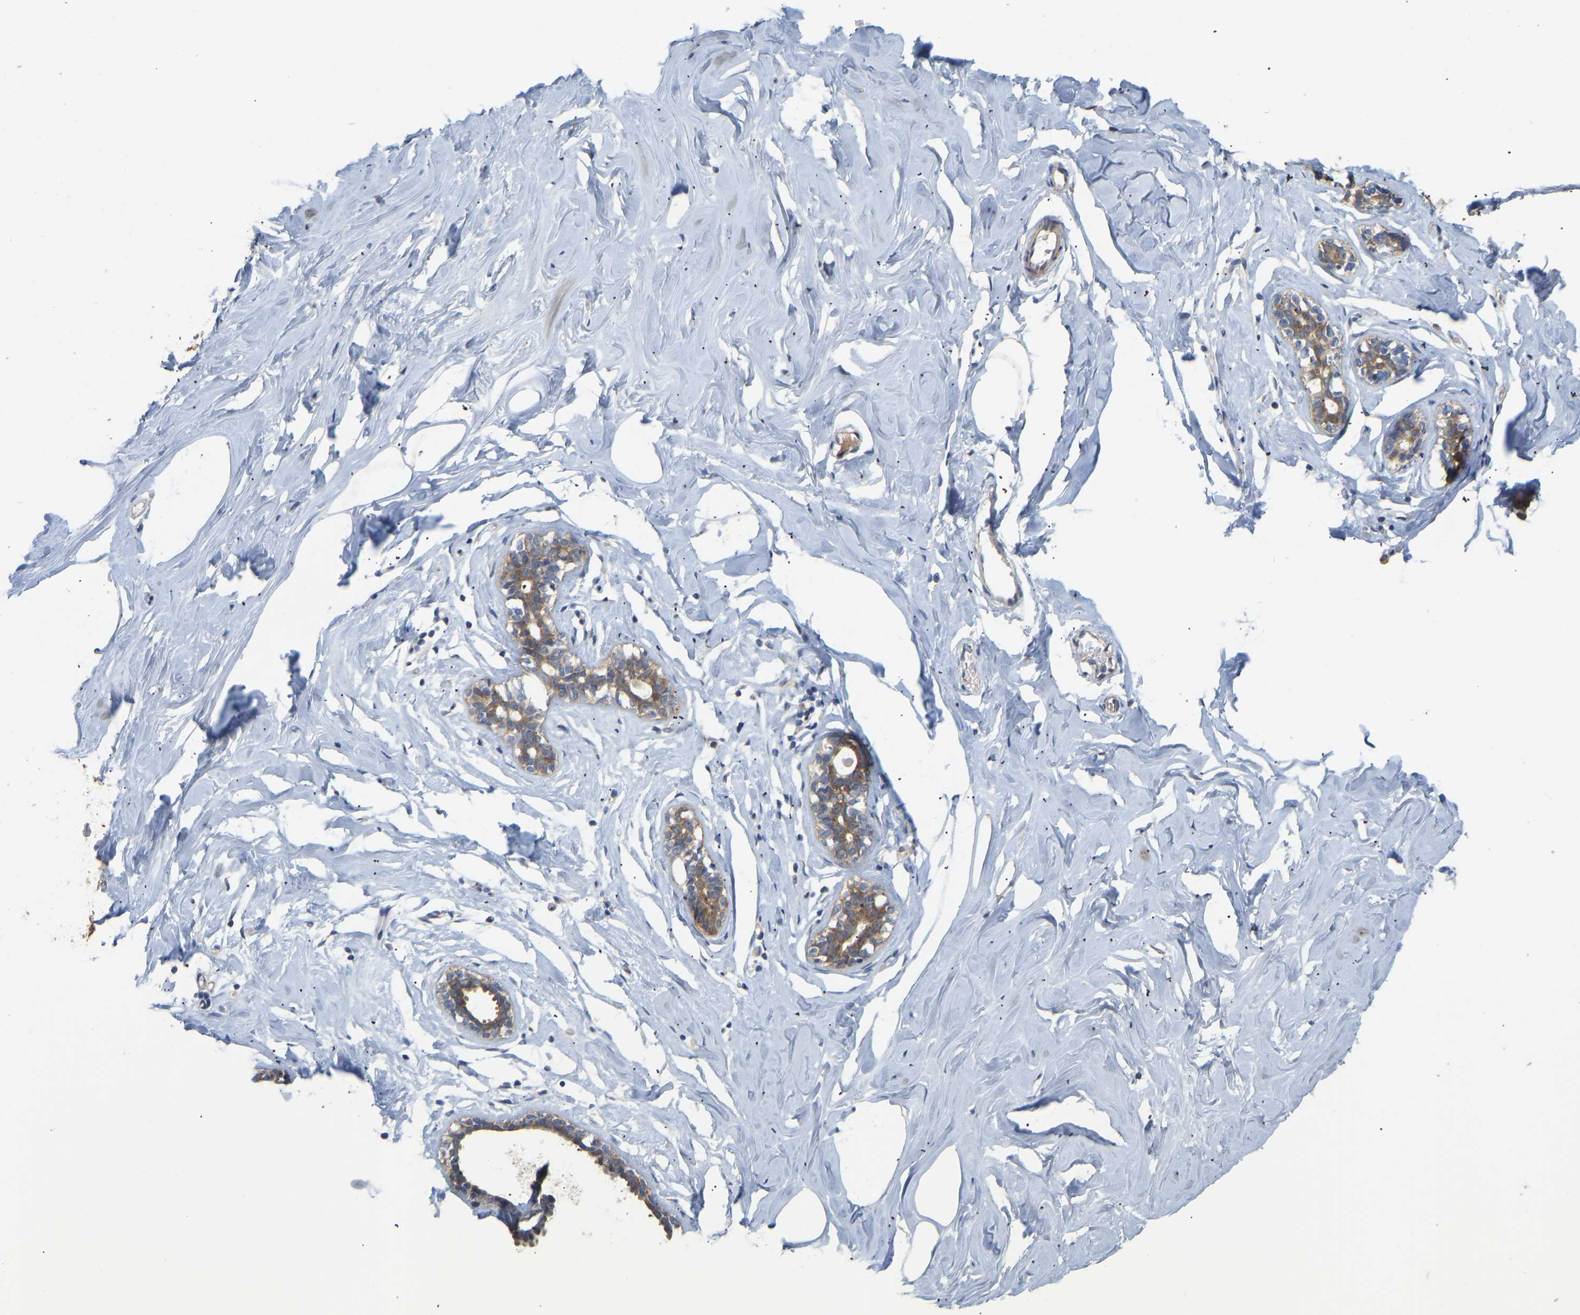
{"staining": {"intensity": "negative", "quantity": "none", "location": "none"}, "tissue": "soft tissue", "cell_type": "Fibroblasts", "image_type": "normal", "snomed": [{"axis": "morphology", "description": "Normal tissue, NOS"}, {"axis": "morphology", "description": "Fibrosis, NOS"}, {"axis": "topography", "description": "Breast"}, {"axis": "topography", "description": "Adipose tissue"}], "caption": "IHC image of normal soft tissue: soft tissue stained with DAB shows no significant protein expression in fibroblasts.", "gene": "HACD2", "patient": {"sex": "female", "age": 39}}